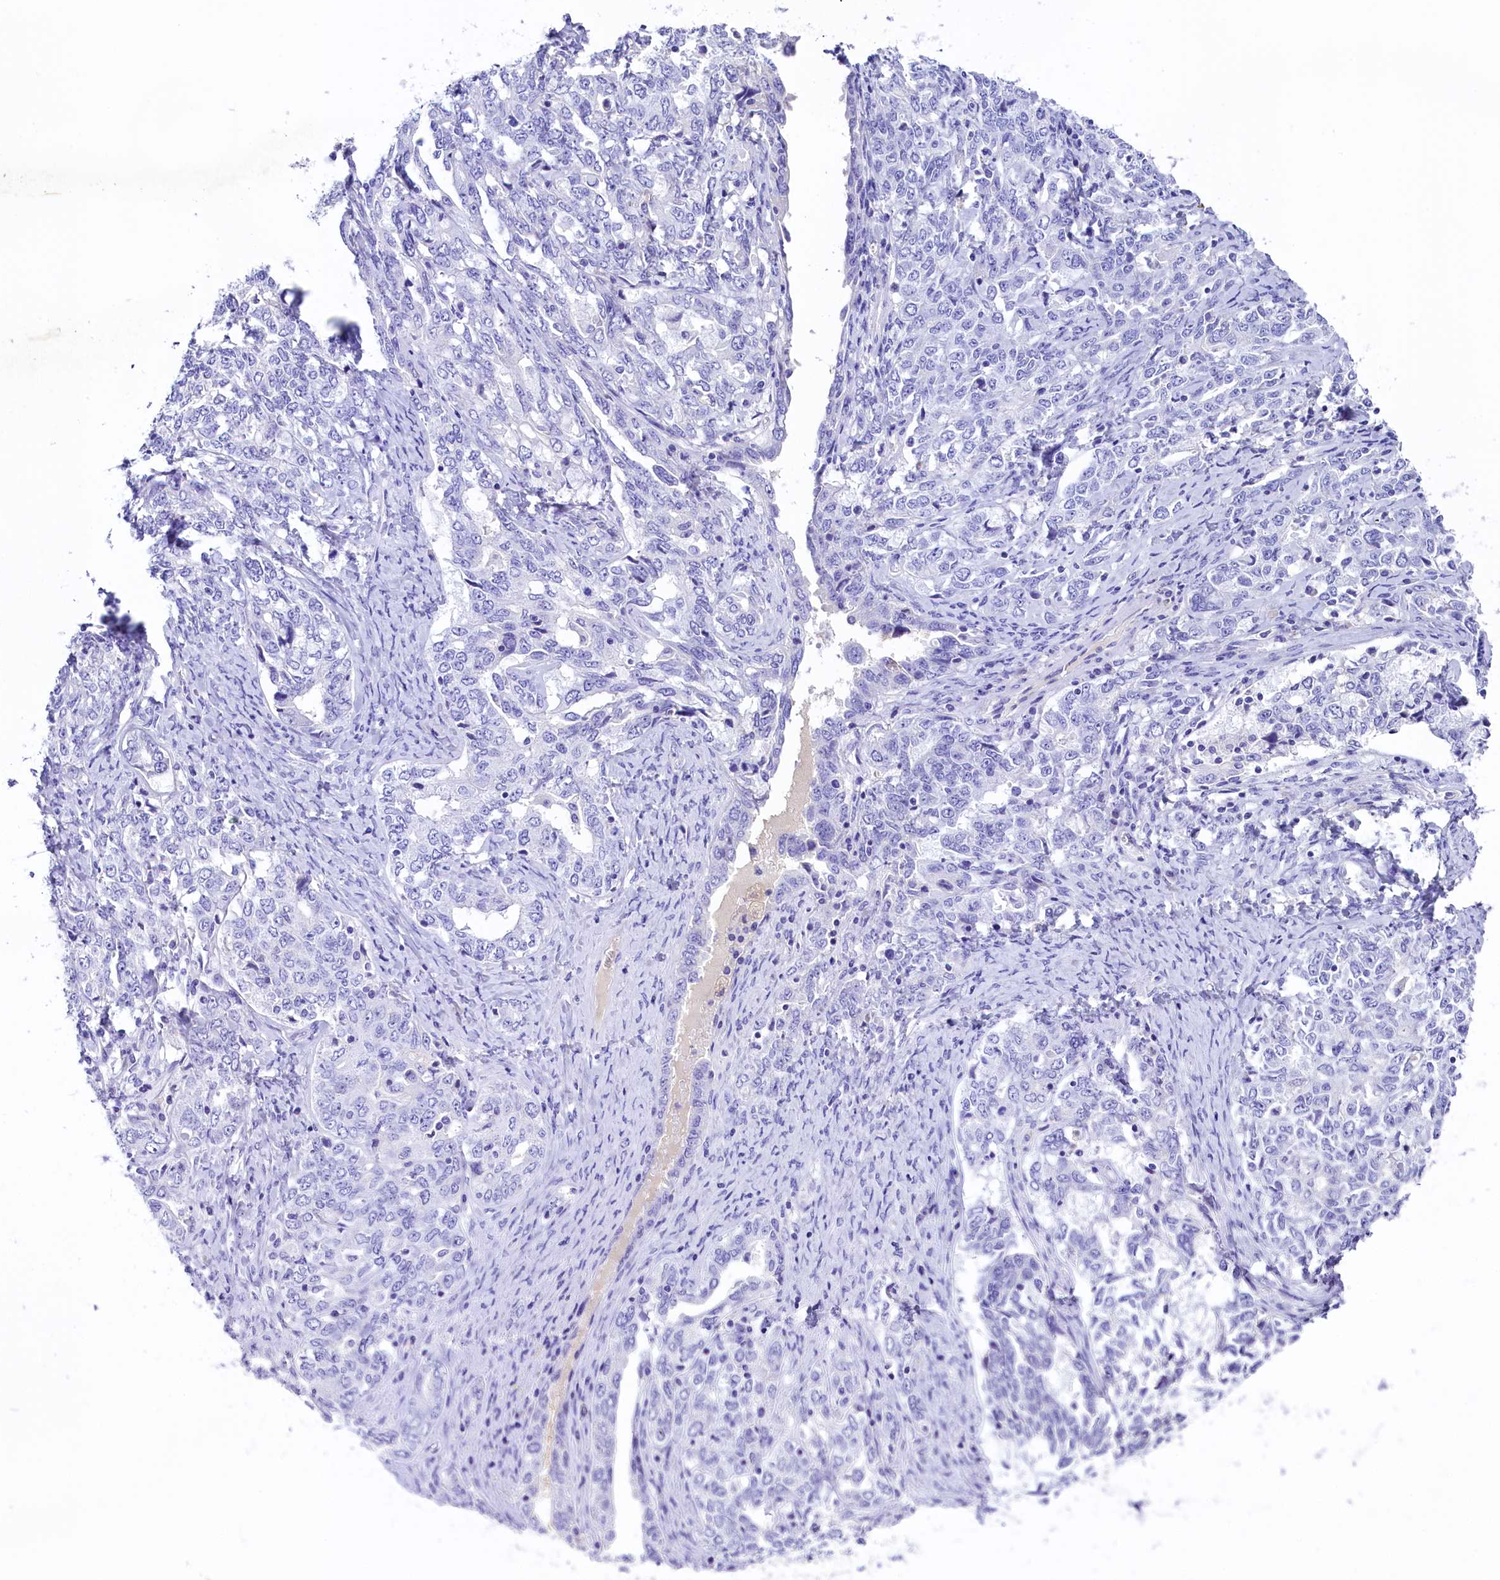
{"staining": {"intensity": "negative", "quantity": "none", "location": "none"}, "tissue": "ovarian cancer", "cell_type": "Tumor cells", "image_type": "cancer", "snomed": [{"axis": "morphology", "description": "Carcinoma, endometroid"}, {"axis": "topography", "description": "Ovary"}], "caption": "A micrograph of human ovarian cancer is negative for staining in tumor cells.", "gene": "SKIDA1", "patient": {"sex": "female", "age": 62}}